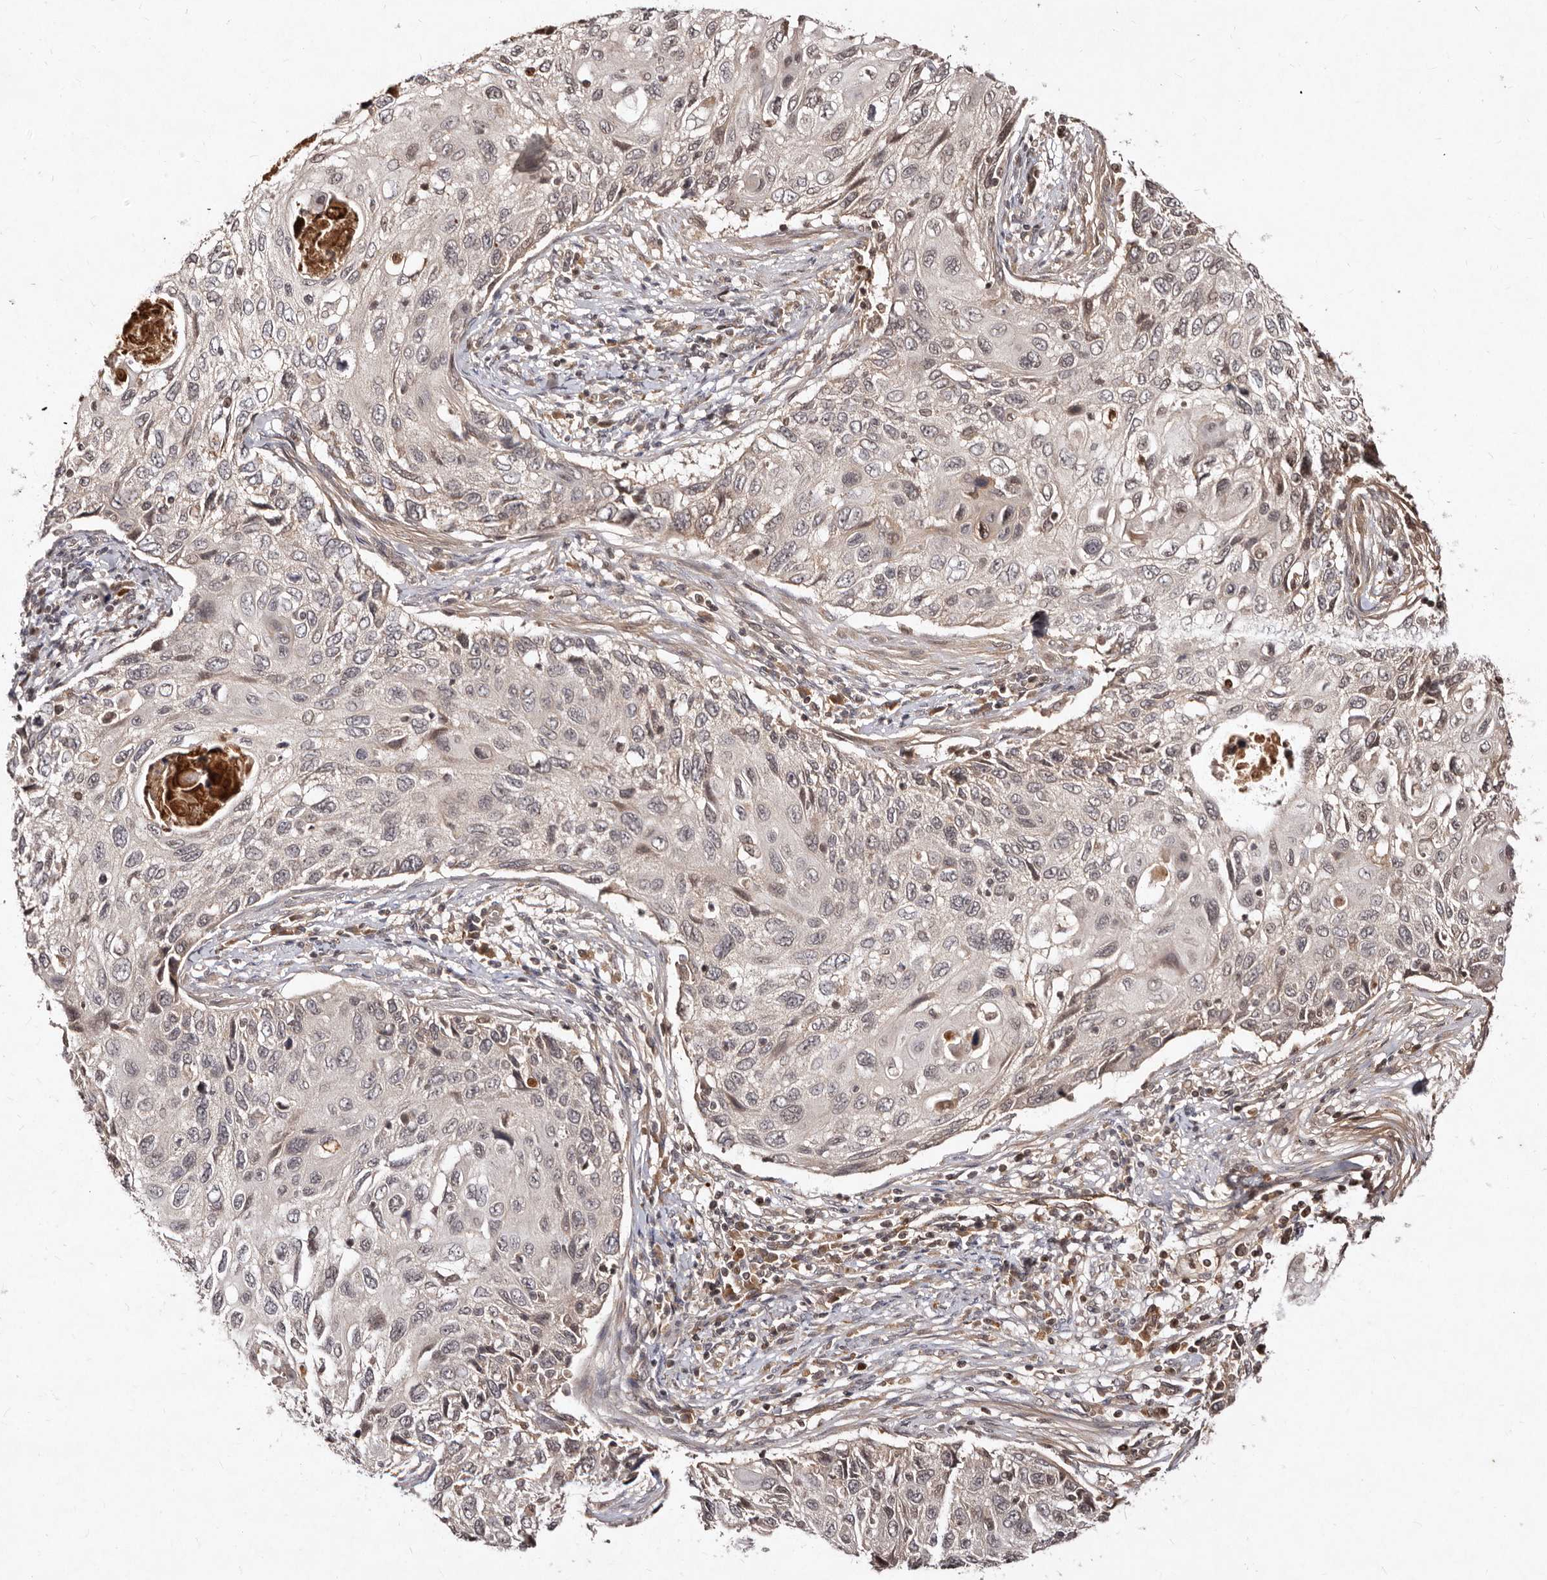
{"staining": {"intensity": "weak", "quantity": "<25%", "location": "nuclear"}, "tissue": "cervical cancer", "cell_type": "Tumor cells", "image_type": "cancer", "snomed": [{"axis": "morphology", "description": "Squamous cell carcinoma, NOS"}, {"axis": "topography", "description": "Cervix"}], "caption": "Photomicrograph shows no protein staining in tumor cells of squamous cell carcinoma (cervical) tissue.", "gene": "LCORL", "patient": {"sex": "female", "age": 70}}